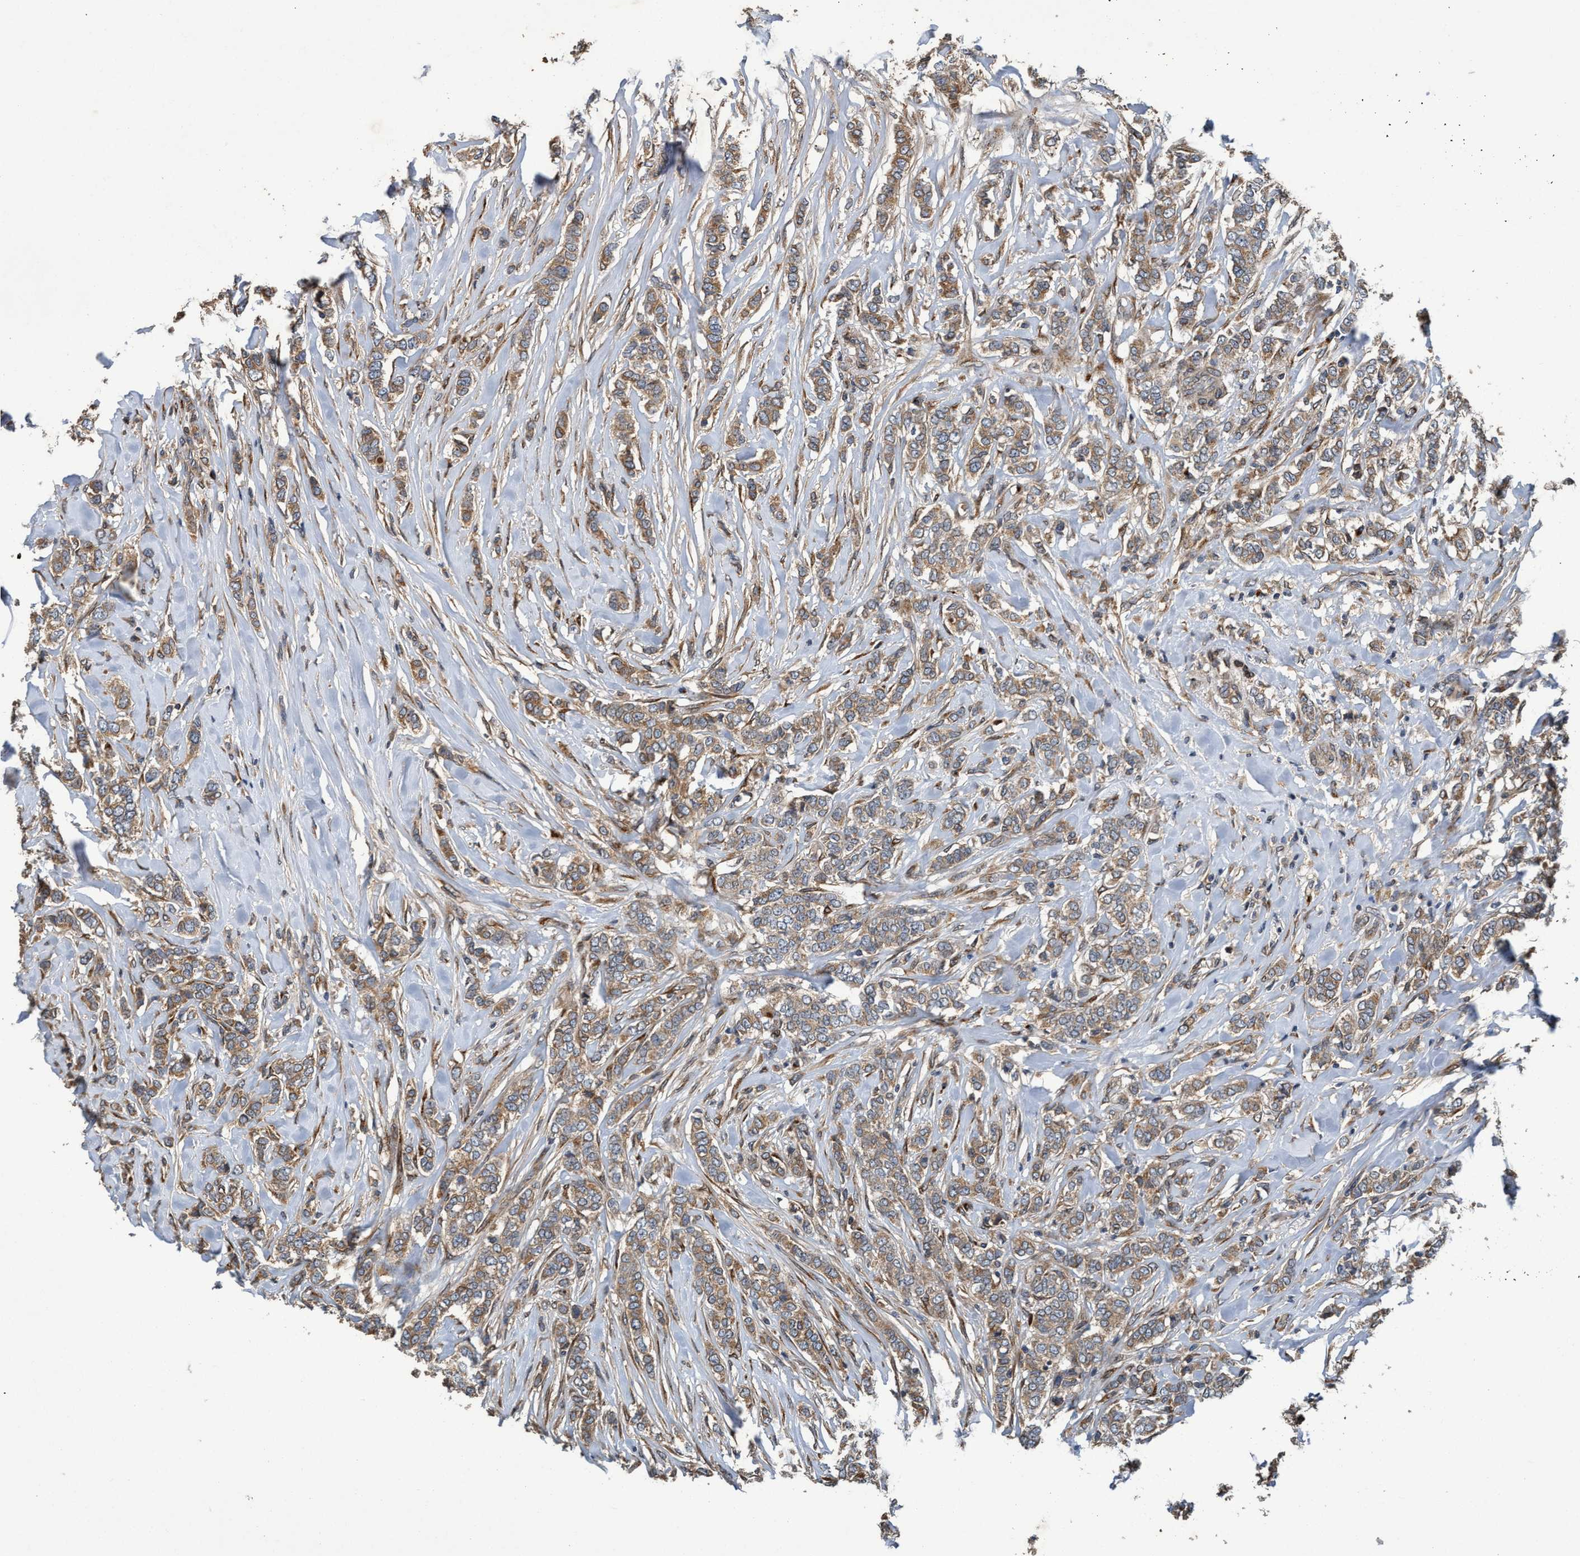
{"staining": {"intensity": "weak", "quantity": ">75%", "location": "cytoplasmic/membranous"}, "tissue": "breast cancer", "cell_type": "Tumor cells", "image_type": "cancer", "snomed": [{"axis": "morphology", "description": "Lobular carcinoma"}, {"axis": "topography", "description": "Skin"}, {"axis": "topography", "description": "Breast"}], "caption": "High-power microscopy captured an immunohistochemistry (IHC) histopathology image of lobular carcinoma (breast), revealing weak cytoplasmic/membranous positivity in approximately >75% of tumor cells.", "gene": "MACC1", "patient": {"sex": "female", "age": 46}}